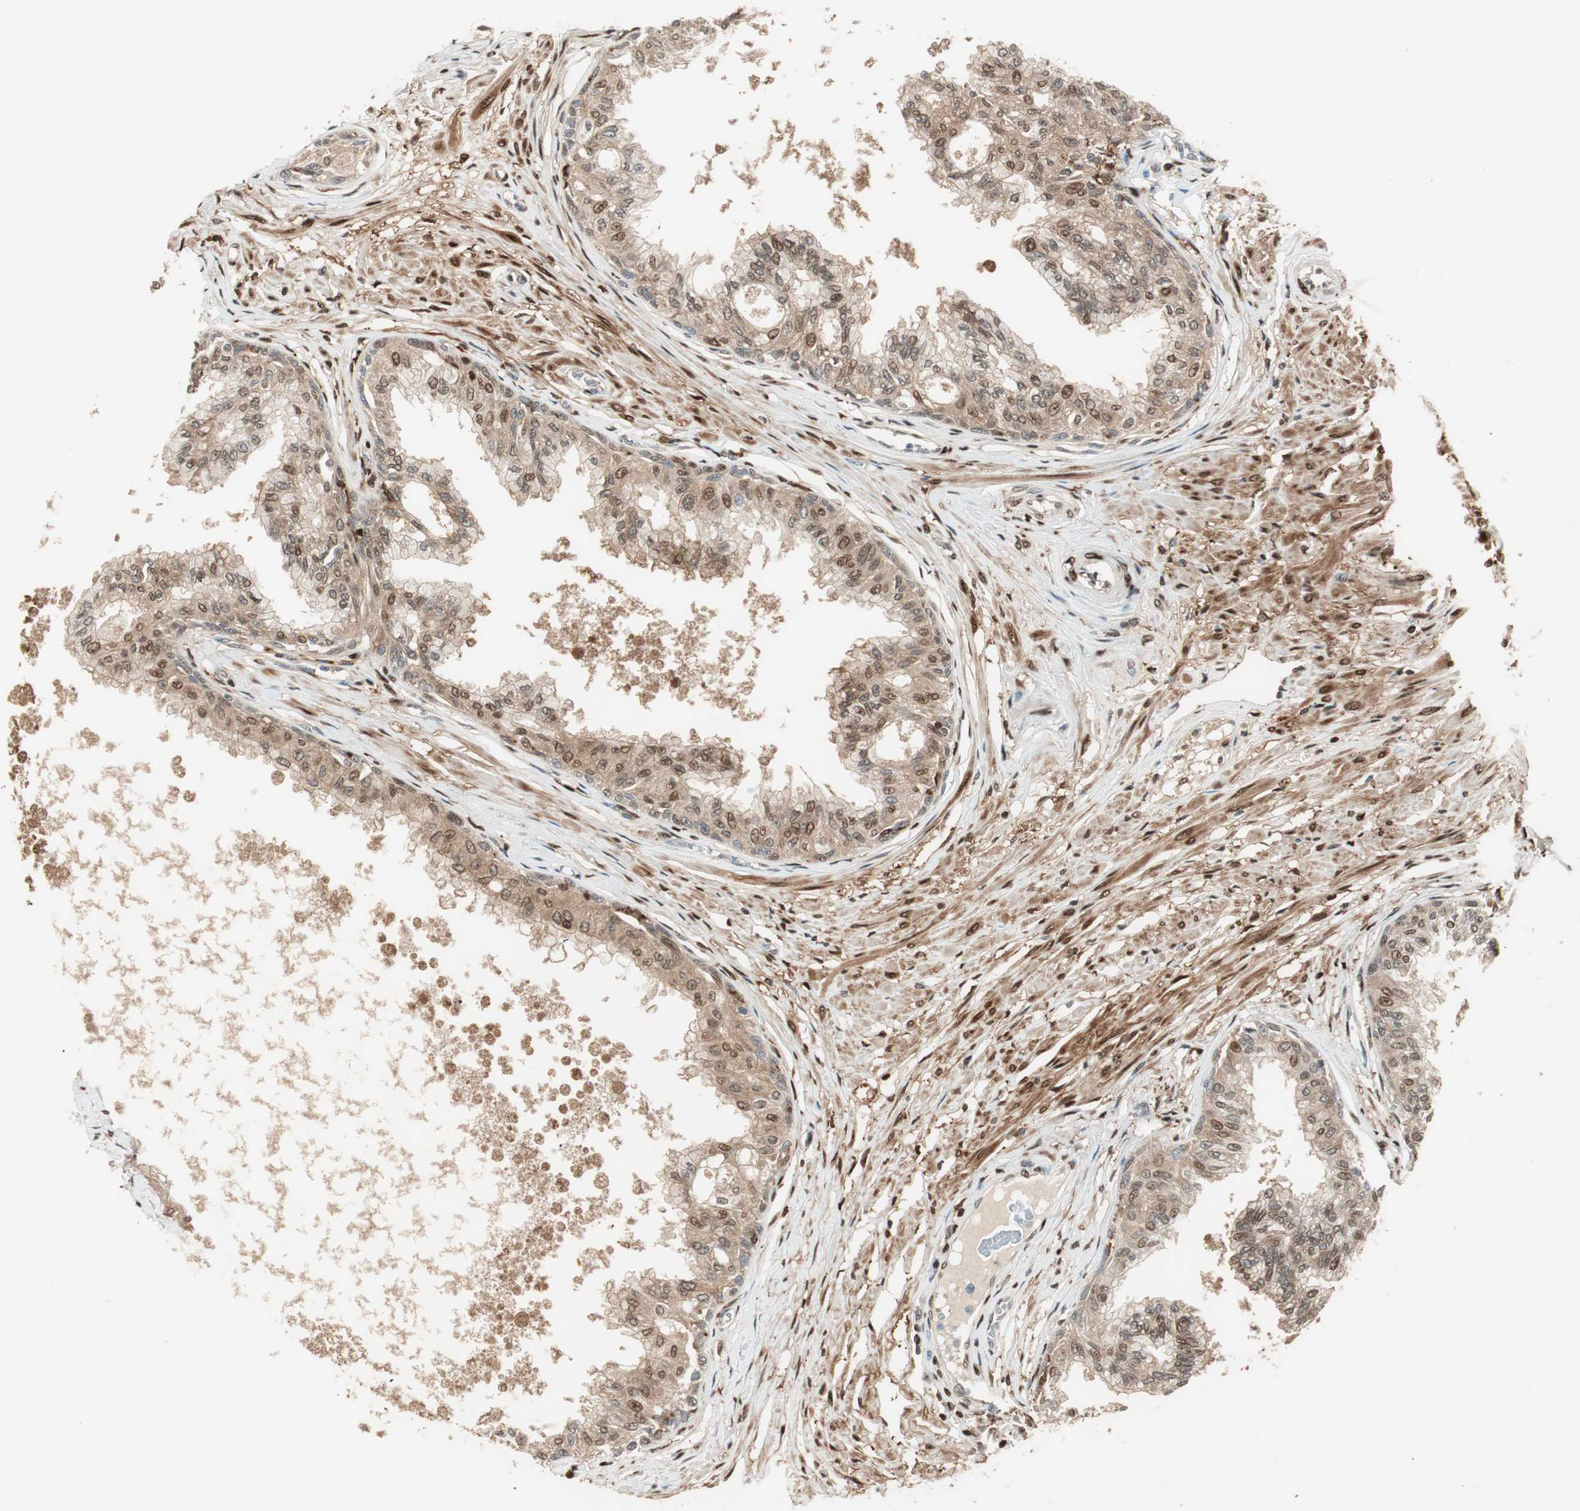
{"staining": {"intensity": "moderate", "quantity": ">75%", "location": "cytoplasmic/membranous,nuclear"}, "tissue": "prostate", "cell_type": "Glandular cells", "image_type": "normal", "snomed": [{"axis": "morphology", "description": "Normal tissue, NOS"}, {"axis": "topography", "description": "Prostate"}, {"axis": "topography", "description": "Seminal veicle"}], "caption": "Prostate stained with immunohistochemistry (IHC) demonstrates moderate cytoplasmic/membranous,nuclear positivity in approximately >75% of glandular cells.", "gene": "BIN1", "patient": {"sex": "male", "age": 60}}